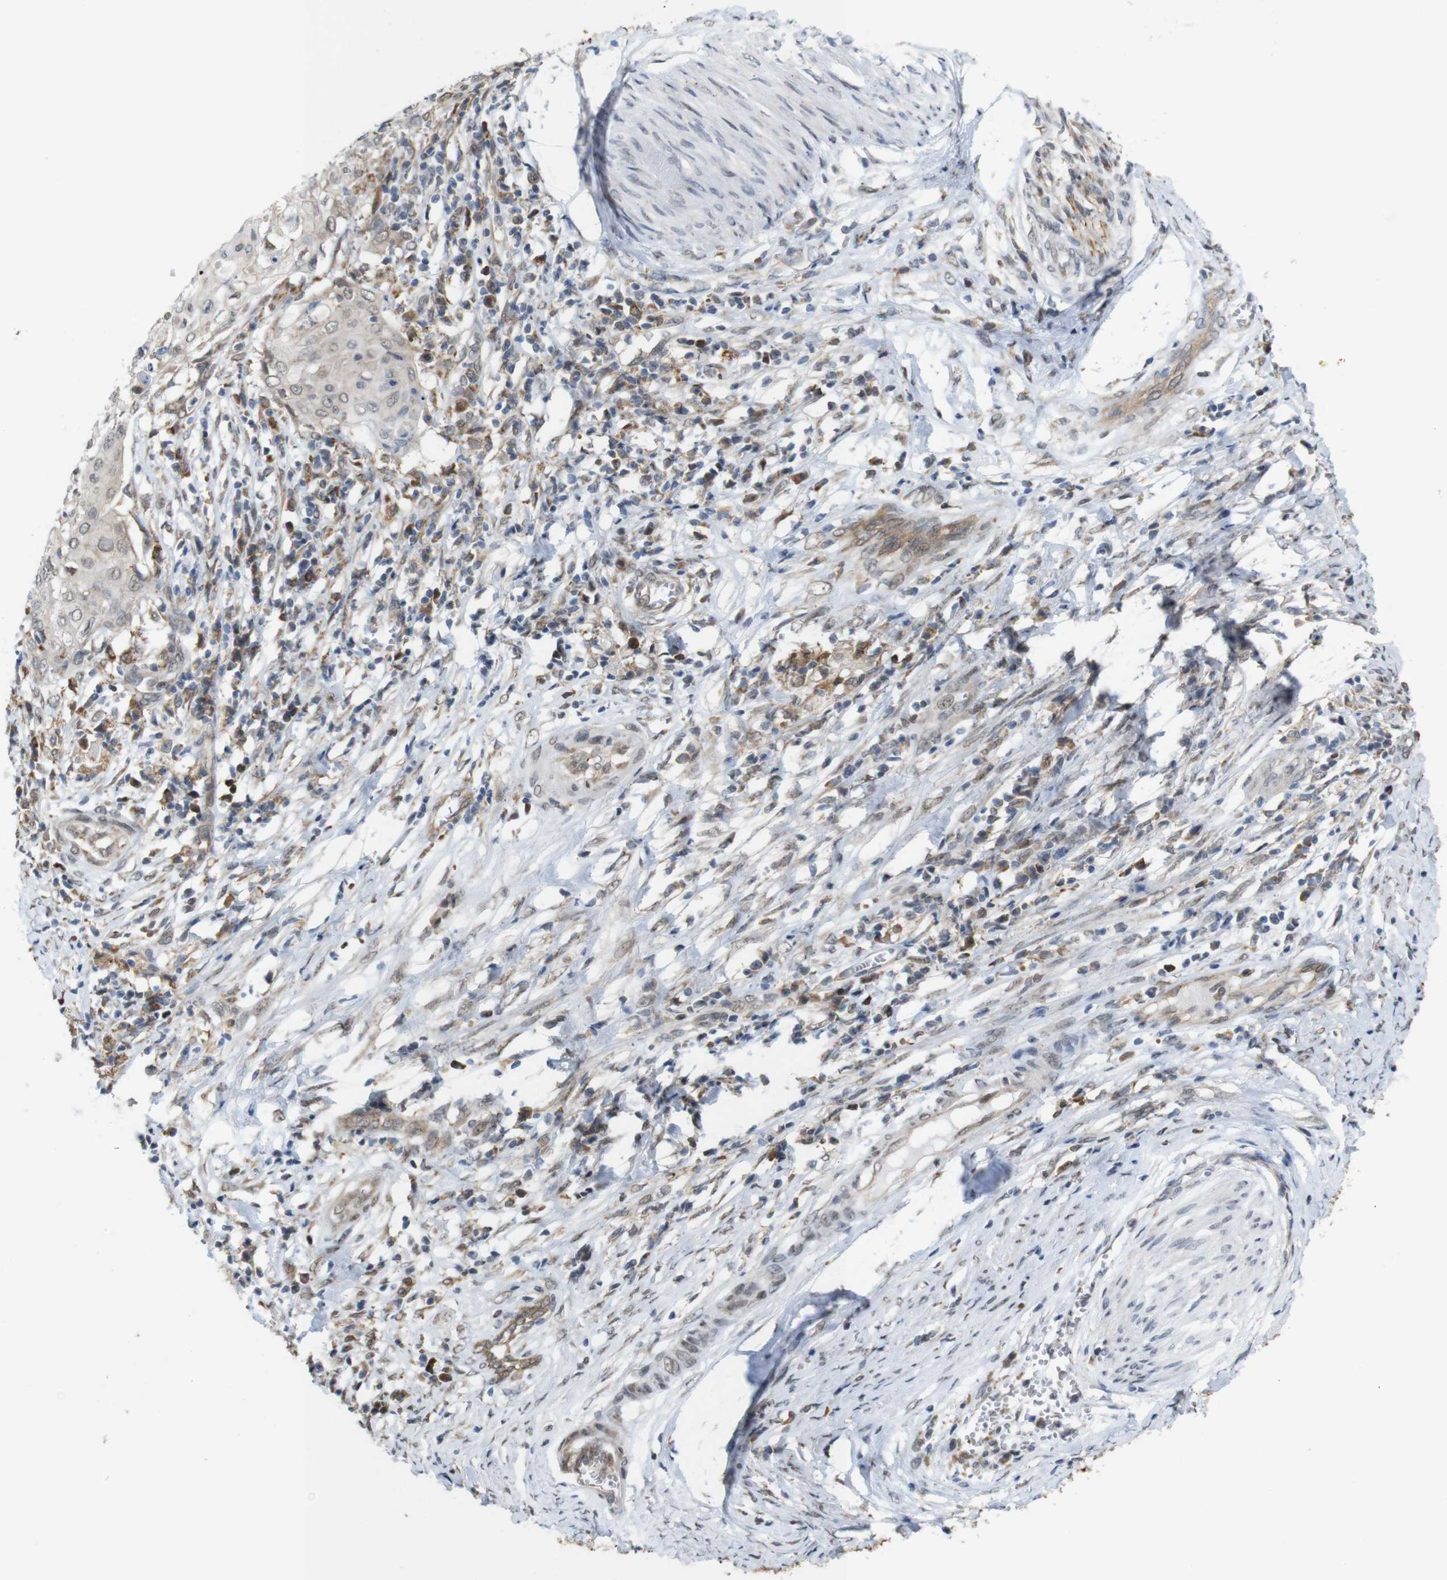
{"staining": {"intensity": "weak", "quantity": ">75%", "location": "cytoplasmic/membranous,nuclear"}, "tissue": "cervical cancer", "cell_type": "Tumor cells", "image_type": "cancer", "snomed": [{"axis": "morphology", "description": "Squamous cell carcinoma, NOS"}, {"axis": "topography", "description": "Cervix"}], "caption": "DAB immunohistochemical staining of cervical cancer (squamous cell carcinoma) exhibits weak cytoplasmic/membranous and nuclear protein expression in approximately >75% of tumor cells.", "gene": "PNMA8A", "patient": {"sex": "female", "age": 39}}